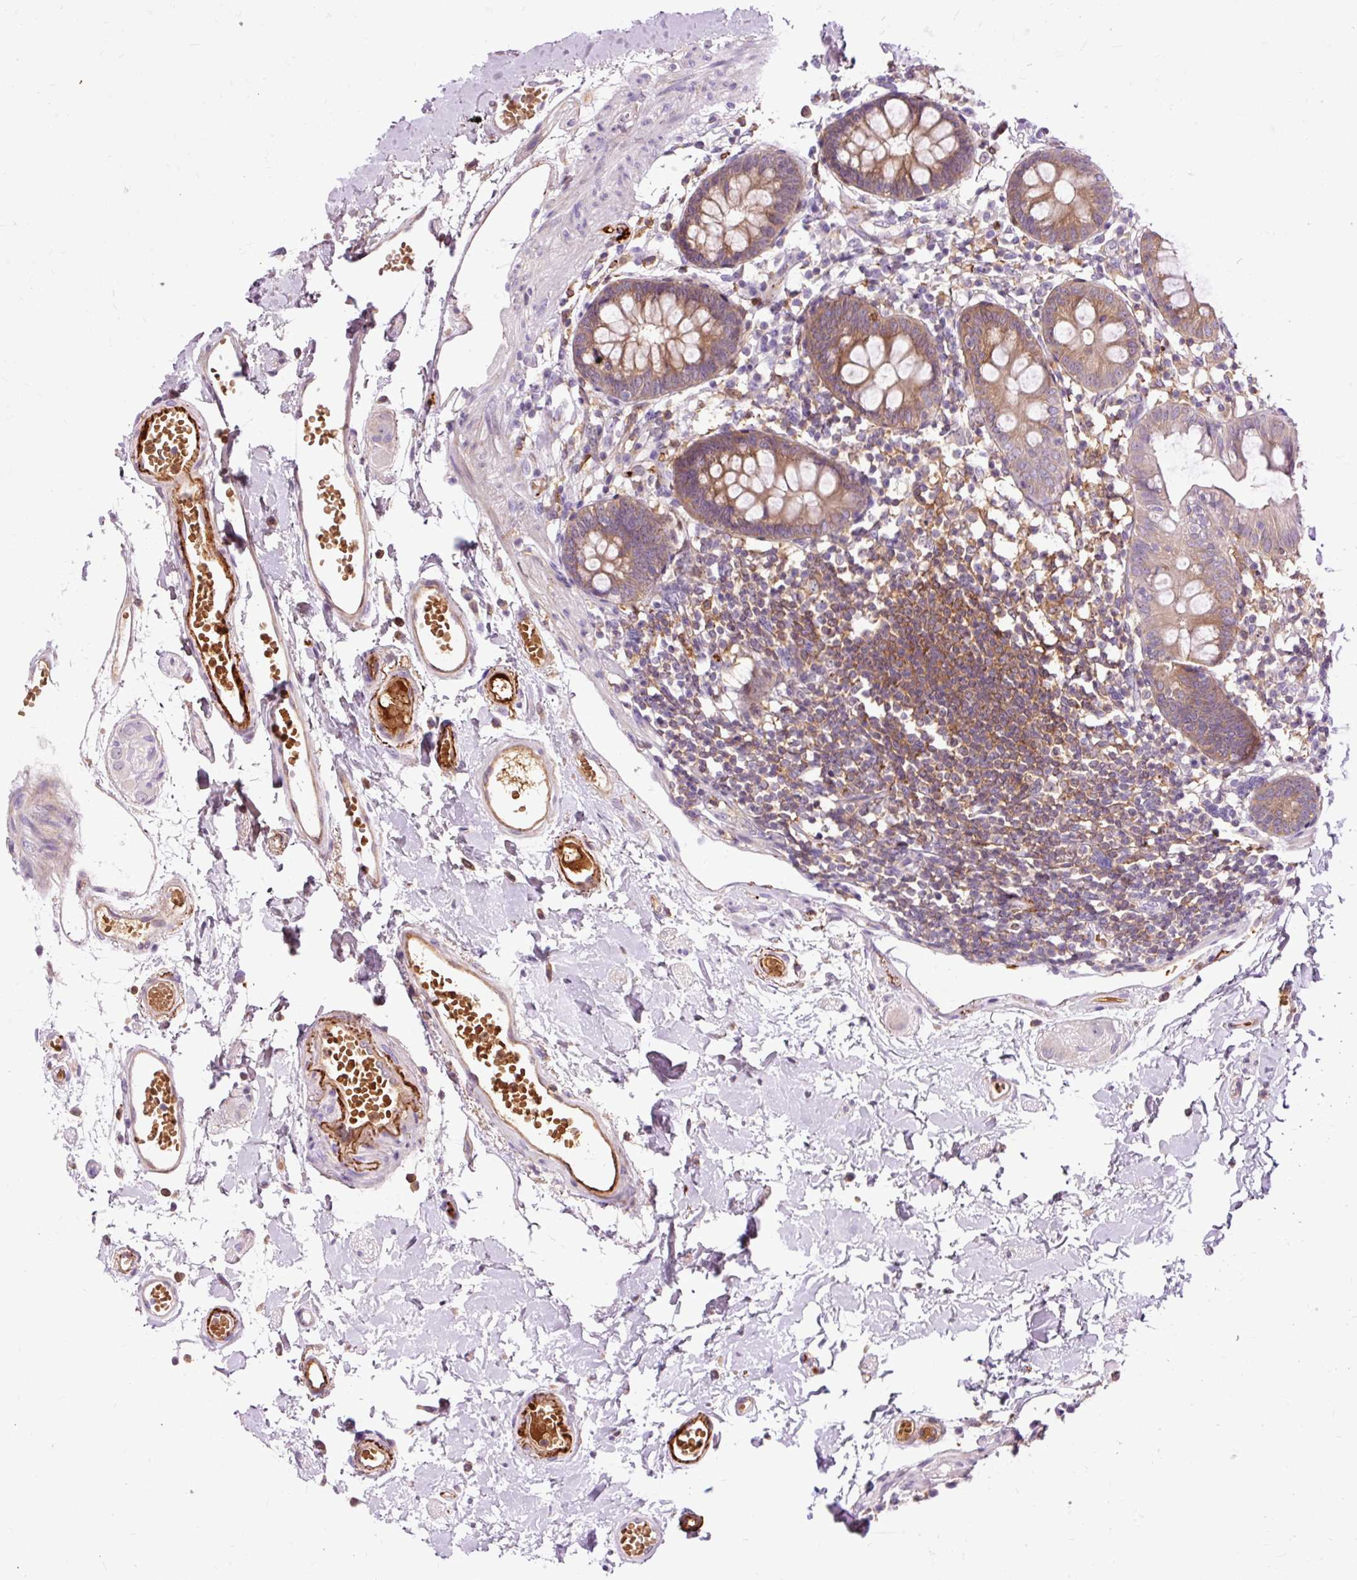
{"staining": {"intensity": "moderate", "quantity": ">75%", "location": "cytoplasmic/membranous"}, "tissue": "colon", "cell_type": "Endothelial cells", "image_type": "normal", "snomed": [{"axis": "morphology", "description": "Normal tissue, NOS"}, {"axis": "topography", "description": "Colon"}], "caption": "The photomicrograph shows staining of normal colon, revealing moderate cytoplasmic/membranous protein expression (brown color) within endothelial cells.", "gene": "CEBPZ", "patient": {"sex": "female", "age": 84}}